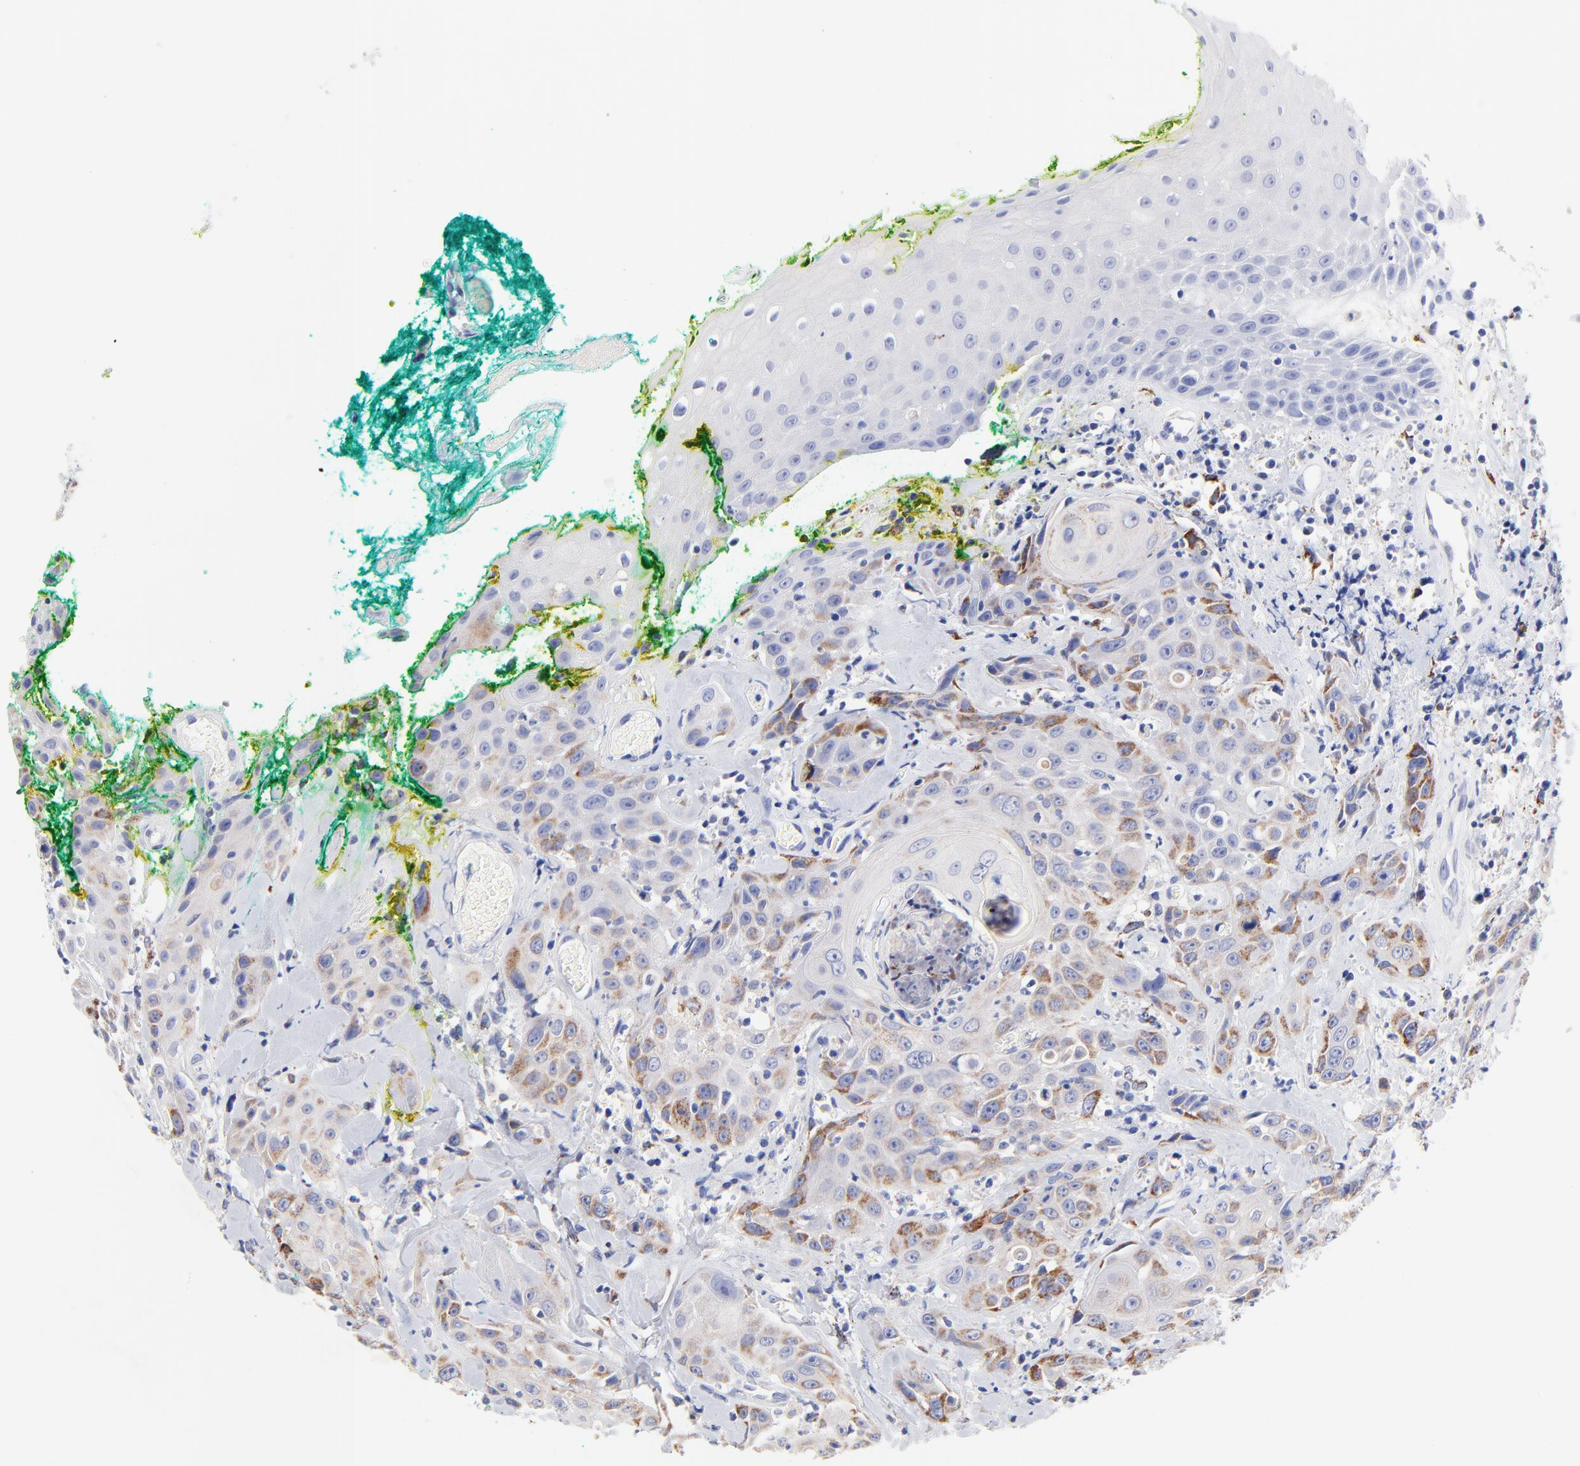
{"staining": {"intensity": "moderate", "quantity": "<25%", "location": "cytoplasmic/membranous"}, "tissue": "head and neck cancer", "cell_type": "Tumor cells", "image_type": "cancer", "snomed": [{"axis": "morphology", "description": "Squamous cell carcinoma, NOS"}, {"axis": "topography", "description": "Oral tissue"}, {"axis": "topography", "description": "Head-Neck"}], "caption": "A photomicrograph of head and neck cancer stained for a protein shows moderate cytoplasmic/membranous brown staining in tumor cells.", "gene": "FBXO10", "patient": {"sex": "female", "age": 82}}